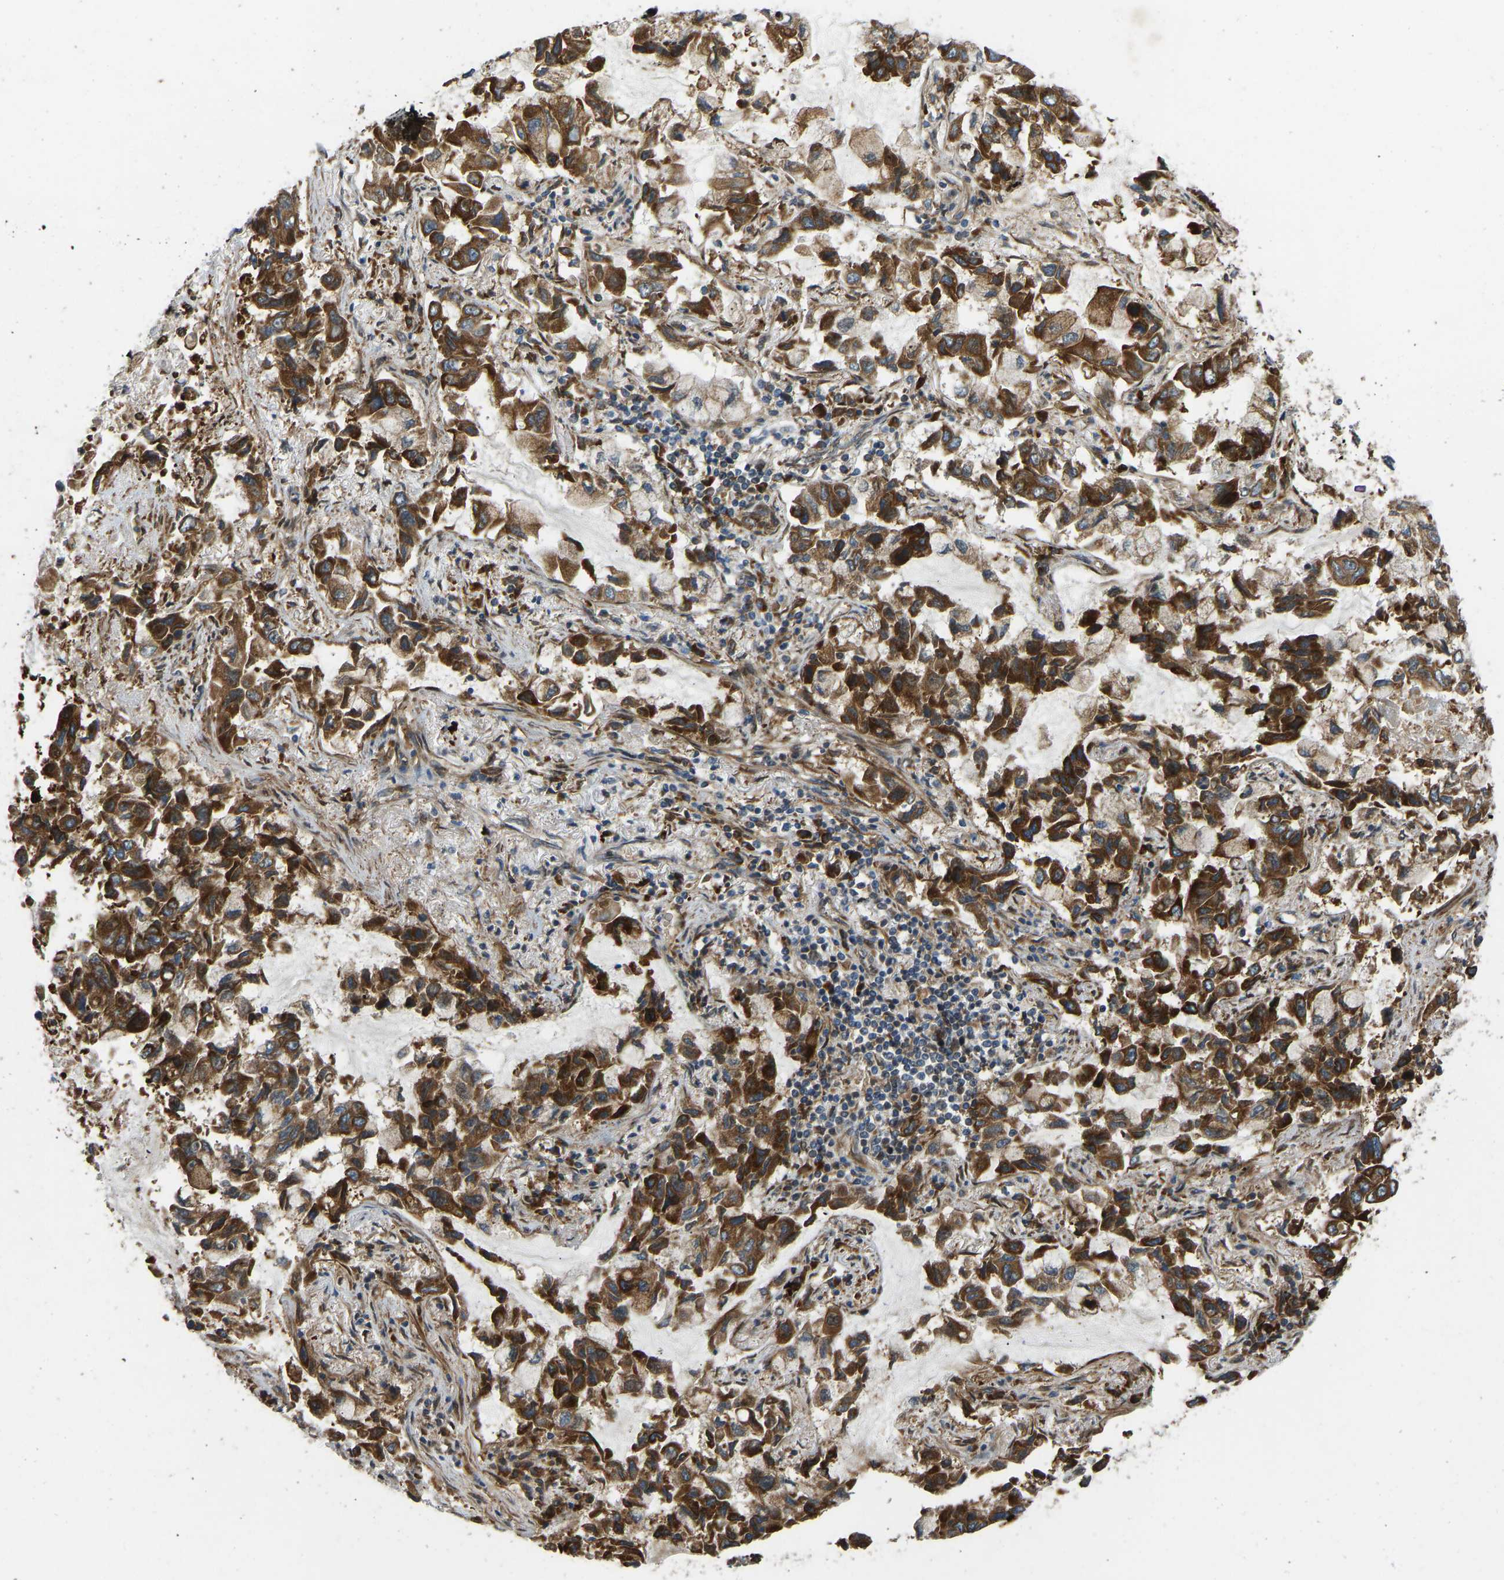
{"staining": {"intensity": "strong", "quantity": ">75%", "location": "cytoplasmic/membranous"}, "tissue": "lung cancer", "cell_type": "Tumor cells", "image_type": "cancer", "snomed": [{"axis": "morphology", "description": "Adenocarcinoma, NOS"}, {"axis": "topography", "description": "Lung"}], "caption": "There is high levels of strong cytoplasmic/membranous expression in tumor cells of lung cancer (adenocarcinoma), as demonstrated by immunohistochemical staining (brown color).", "gene": "OS9", "patient": {"sex": "male", "age": 64}}